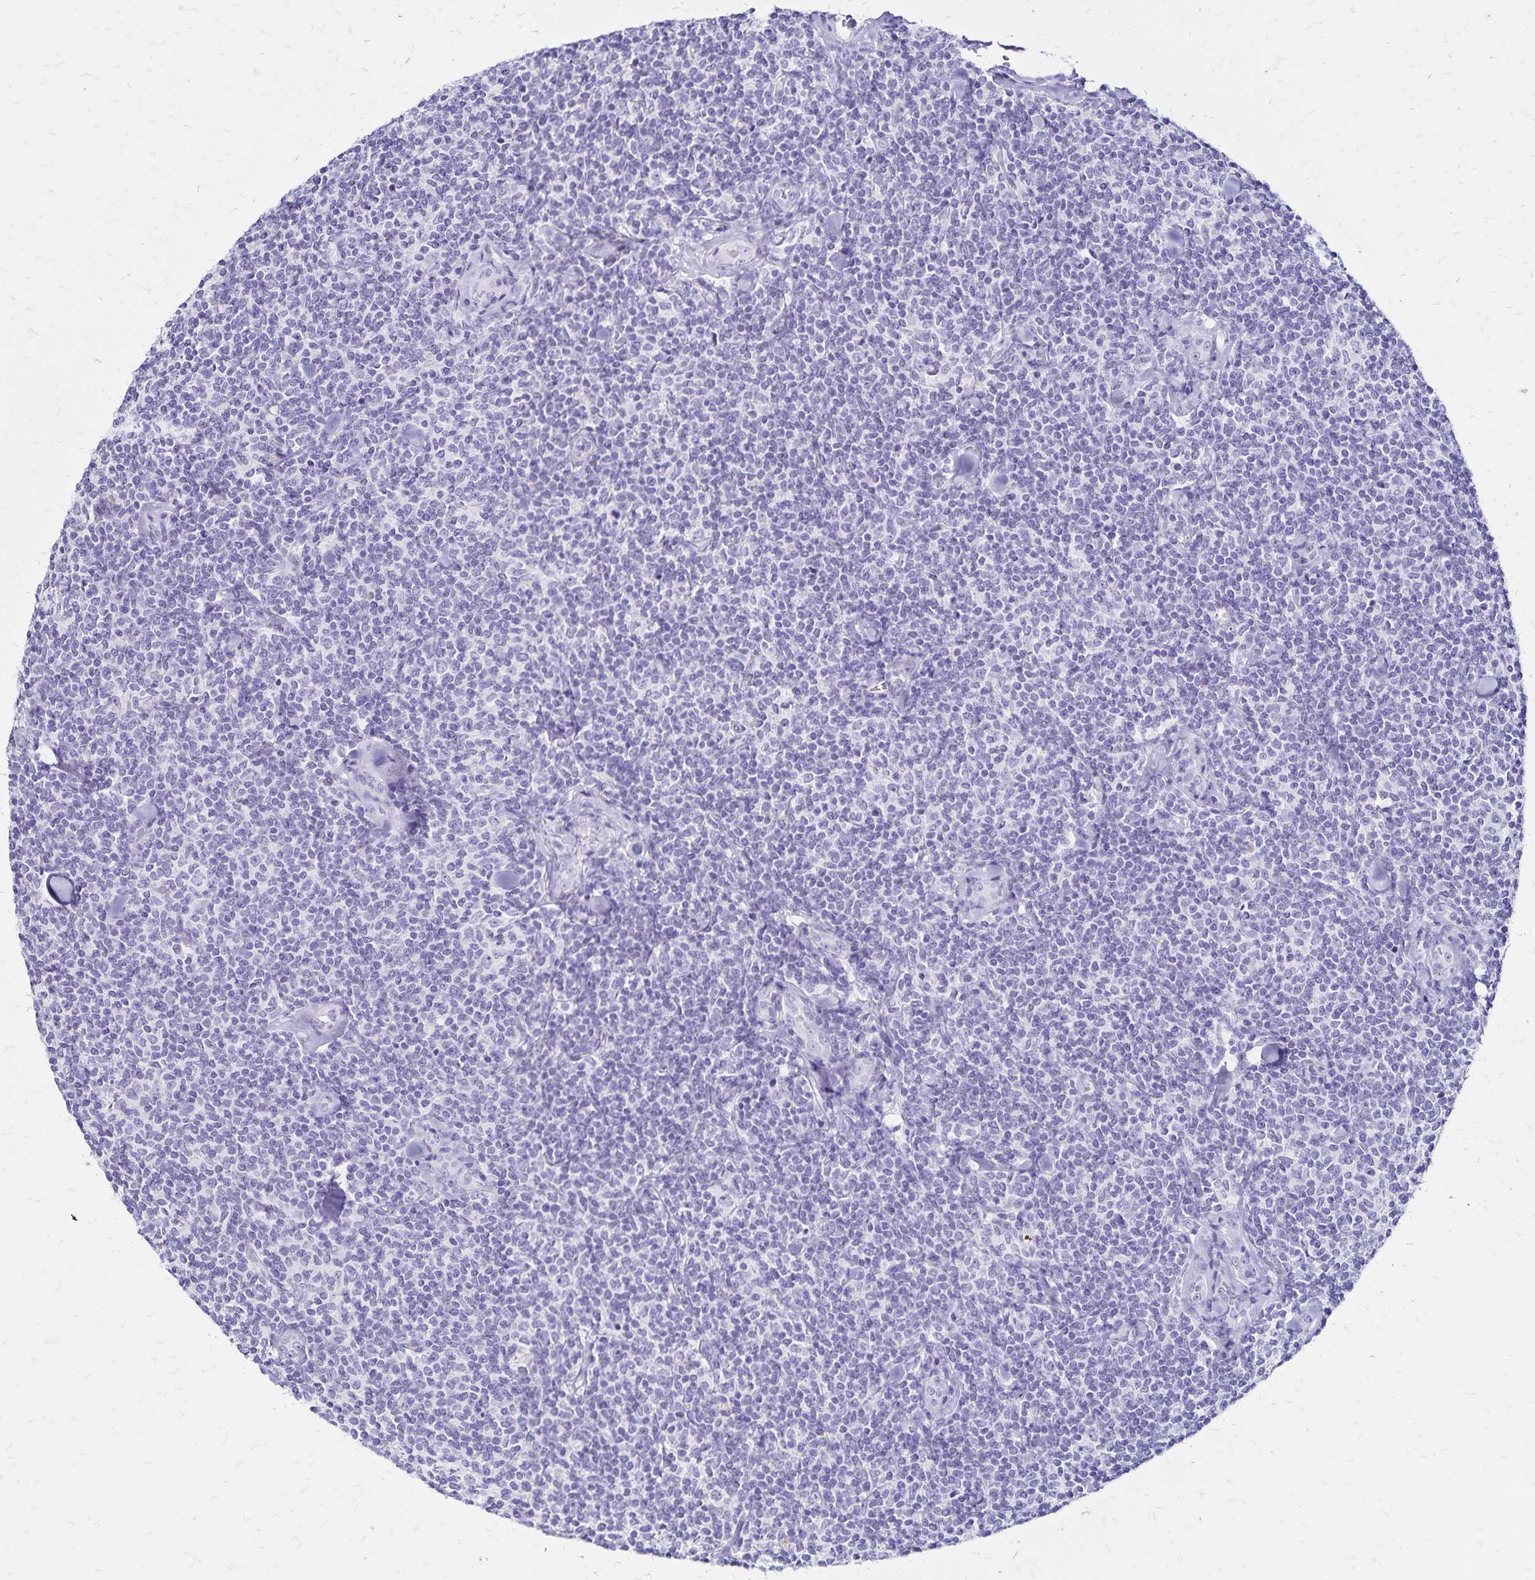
{"staining": {"intensity": "negative", "quantity": "none", "location": "none"}, "tissue": "lymphoma", "cell_type": "Tumor cells", "image_type": "cancer", "snomed": [{"axis": "morphology", "description": "Malignant lymphoma, non-Hodgkin's type, Low grade"}, {"axis": "topography", "description": "Lymph node"}], "caption": "Tumor cells show no significant protein staining in malignant lymphoma, non-Hodgkin's type (low-grade).", "gene": "LIN28B", "patient": {"sex": "female", "age": 56}}